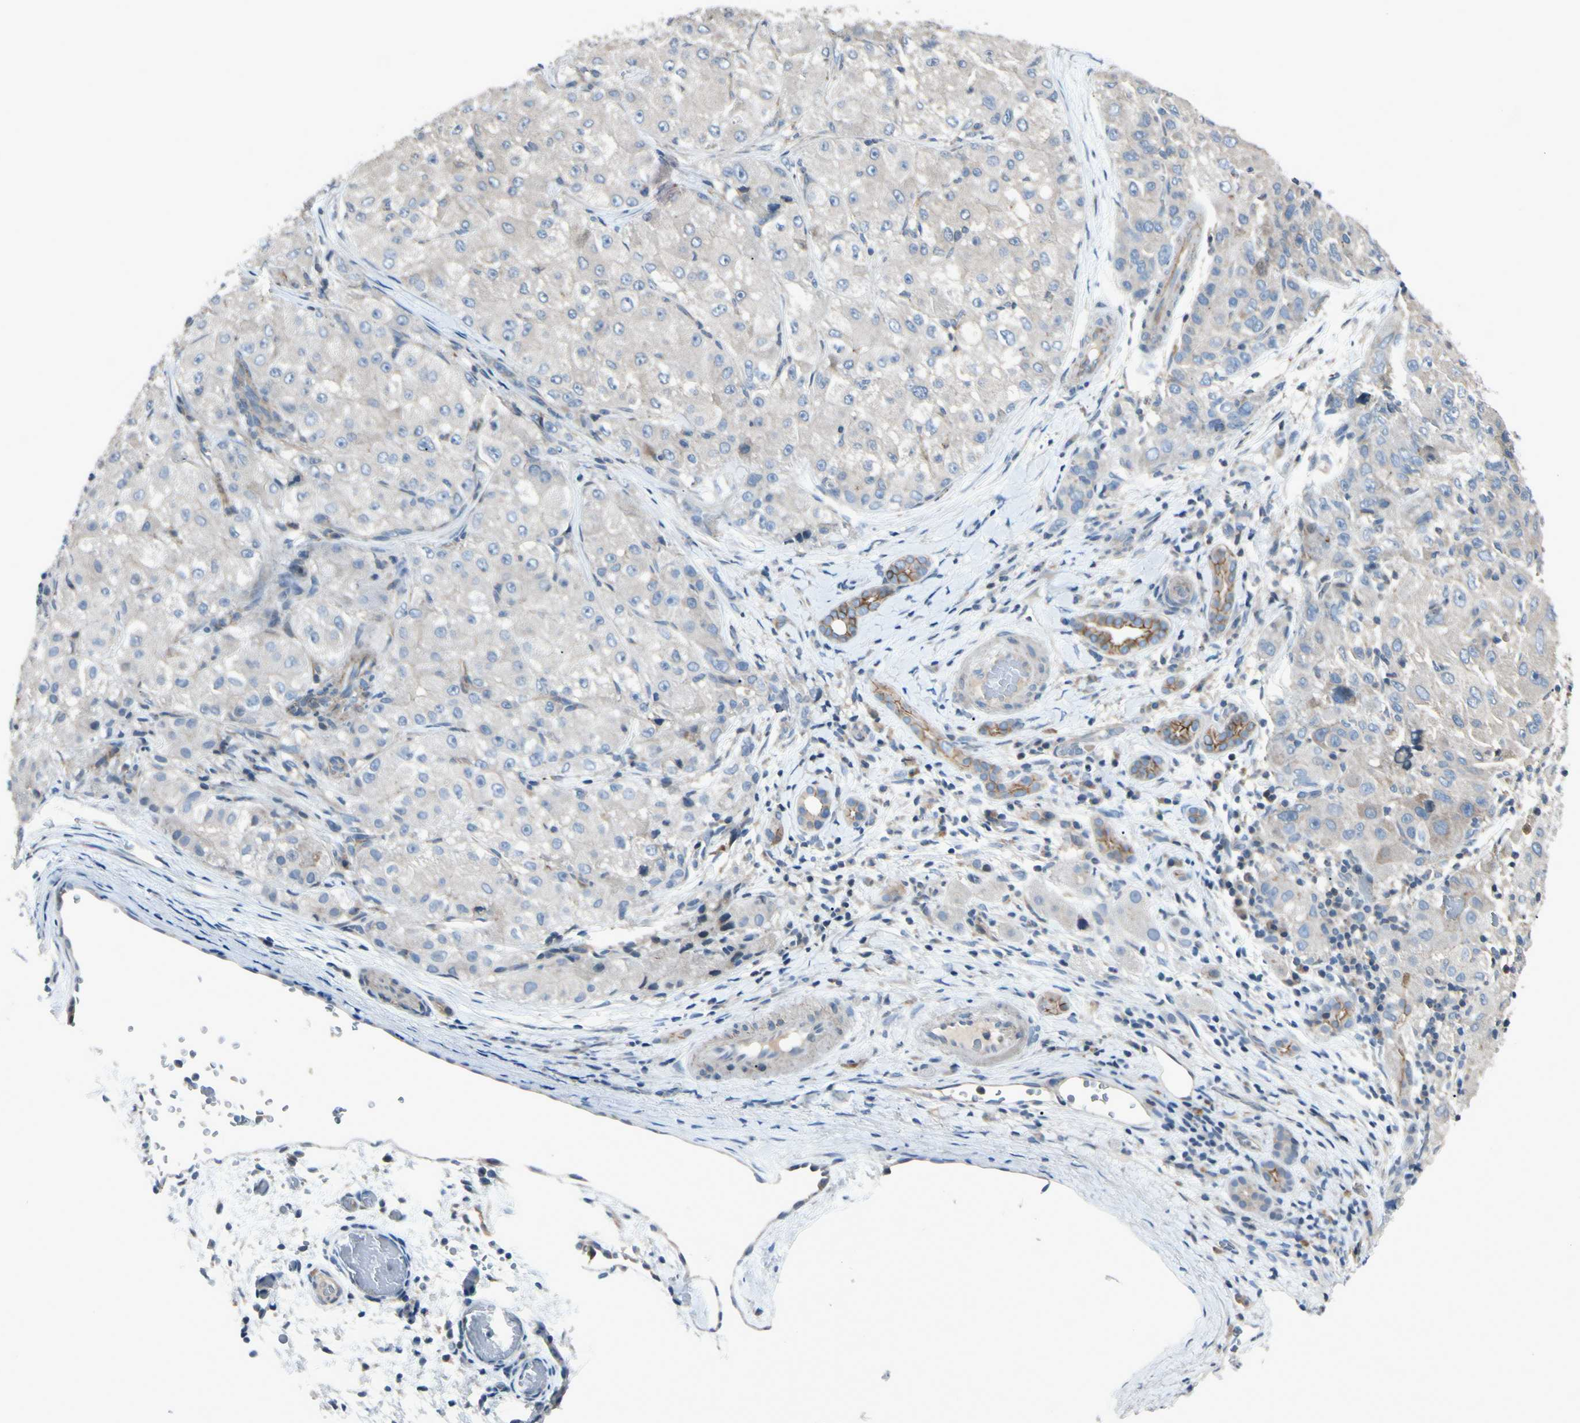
{"staining": {"intensity": "weak", "quantity": ">75%", "location": "cytoplasmic/membranous"}, "tissue": "liver cancer", "cell_type": "Tumor cells", "image_type": "cancer", "snomed": [{"axis": "morphology", "description": "Carcinoma, Hepatocellular, NOS"}, {"axis": "topography", "description": "Liver"}], "caption": "Hepatocellular carcinoma (liver) stained for a protein demonstrates weak cytoplasmic/membranous positivity in tumor cells.", "gene": "CDH6", "patient": {"sex": "male", "age": 80}}